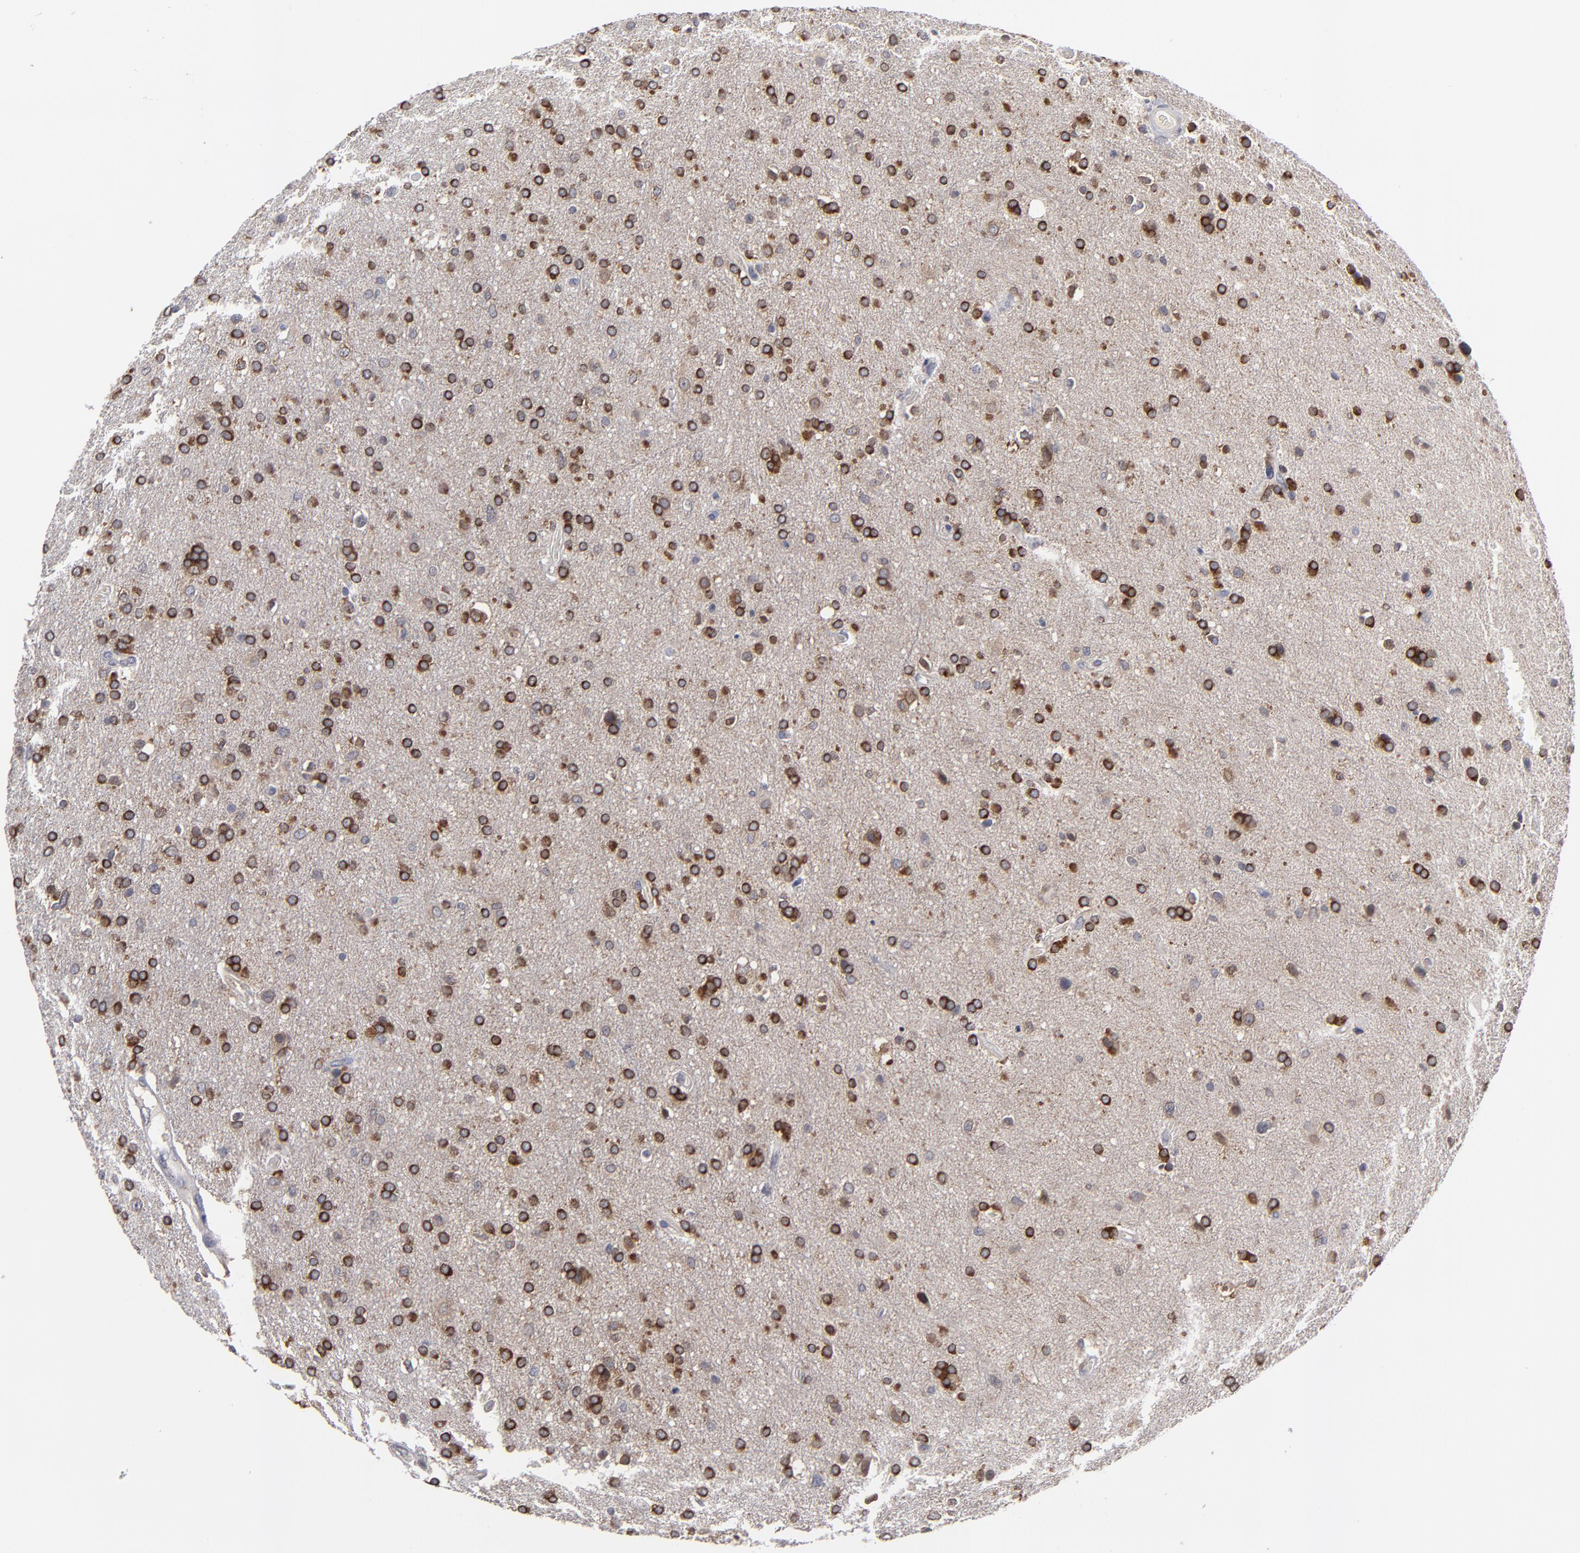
{"staining": {"intensity": "strong", "quantity": "25%-75%", "location": "cytoplasmic/membranous"}, "tissue": "glioma", "cell_type": "Tumor cells", "image_type": "cancer", "snomed": [{"axis": "morphology", "description": "Glioma, malignant, High grade"}, {"axis": "topography", "description": "Brain"}], "caption": "Protein analysis of glioma tissue shows strong cytoplasmic/membranous expression in about 25%-75% of tumor cells.", "gene": "CEP97", "patient": {"sex": "male", "age": 33}}